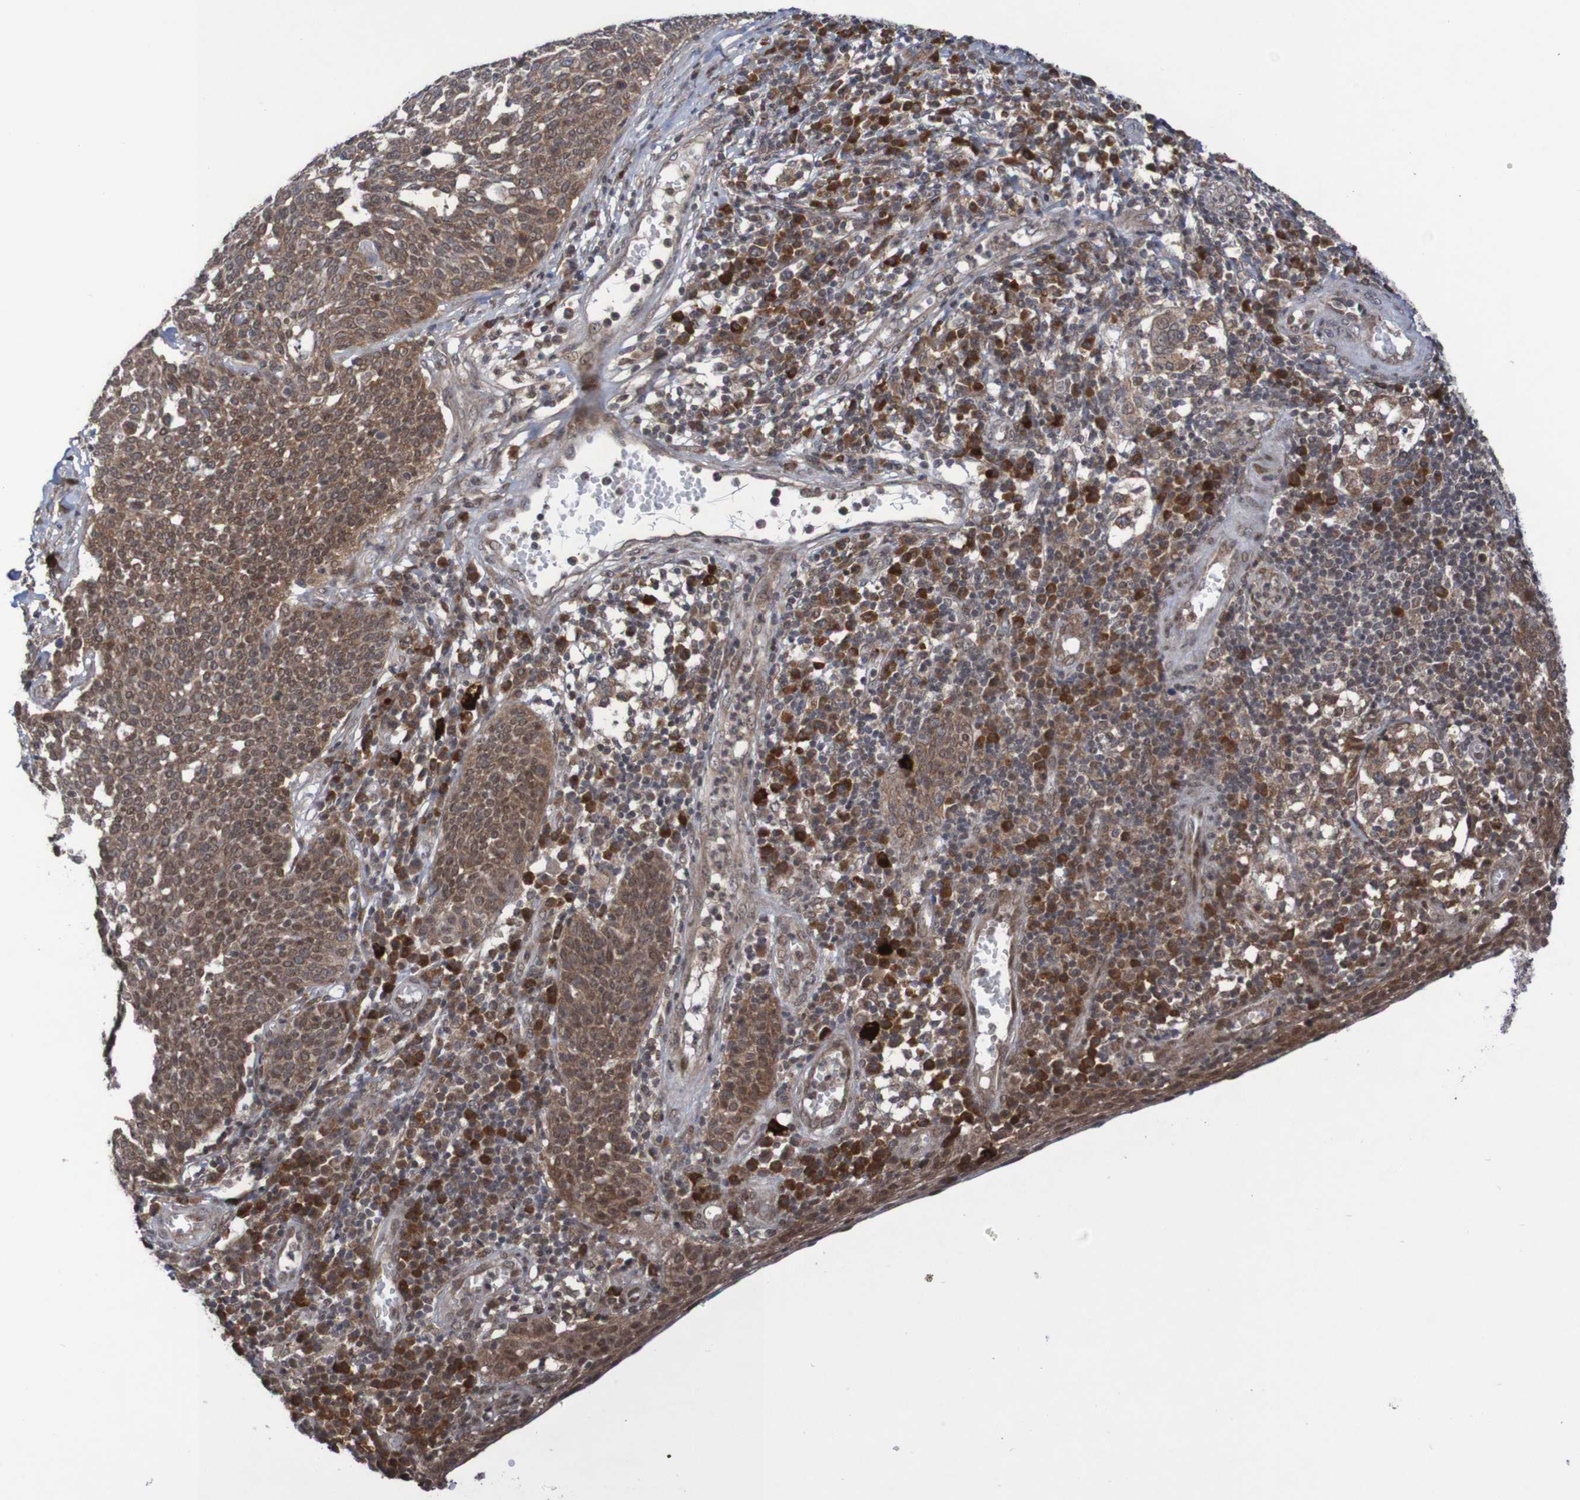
{"staining": {"intensity": "moderate", "quantity": ">75%", "location": "cytoplasmic/membranous"}, "tissue": "cervical cancer", "cell_type": "Tumor cells", "image_type": "cancer", "snomed": [{"axis": "morphology", "description": "Squamous cell carcinoma, NOS"}, {"axis": "topography", "description": "Cervix"}], "caption": "A photomicrograph of human cervical cancer stained for a protein exhibits moderate cytoplasmic/membranous brown staining in tumor cells.", "gene": "ITLN1", "patient": {"sex": "female", "age": 34}}